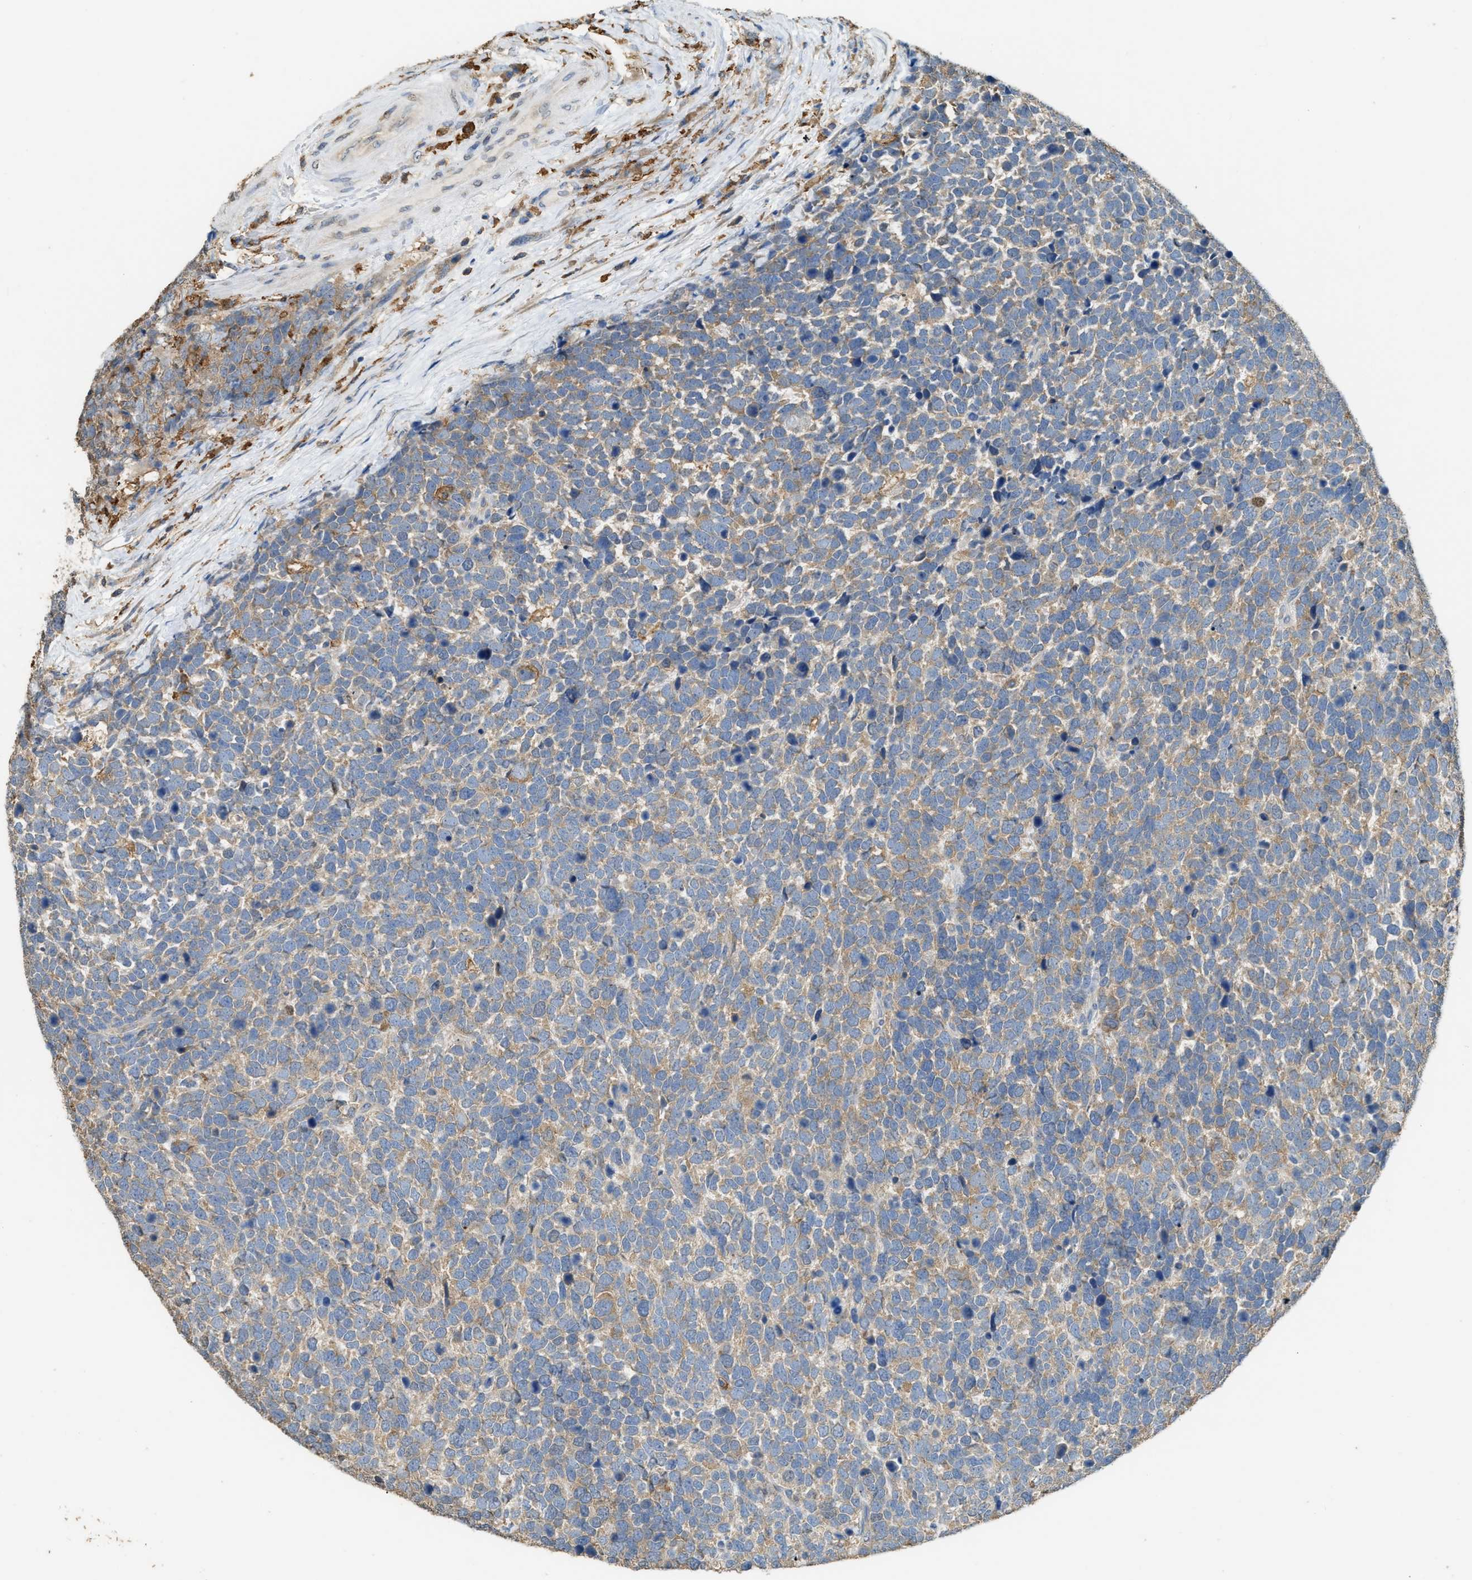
{"staining": {"intensity": "weak", "quantity": ">75%", "location": "cytoplasmic/membranous"}, "tissue": "urothelial cancer", "cell_type": "Tumor cells", "image_type": "cancer", "snomed": [{"axis": "morphology", "description": "Urothelial carcinoma, High grade"}, {"axis": "topography", "description": "Urinary bladder"}], "caption": "Immunohistochemical staining of urothelial cancer reveals low levels of weak cytoplasmic/membranous positivity in about >75% of tumor cells.", "gene": "GCN1", "patient": {"sex": "female", "age": 82}}